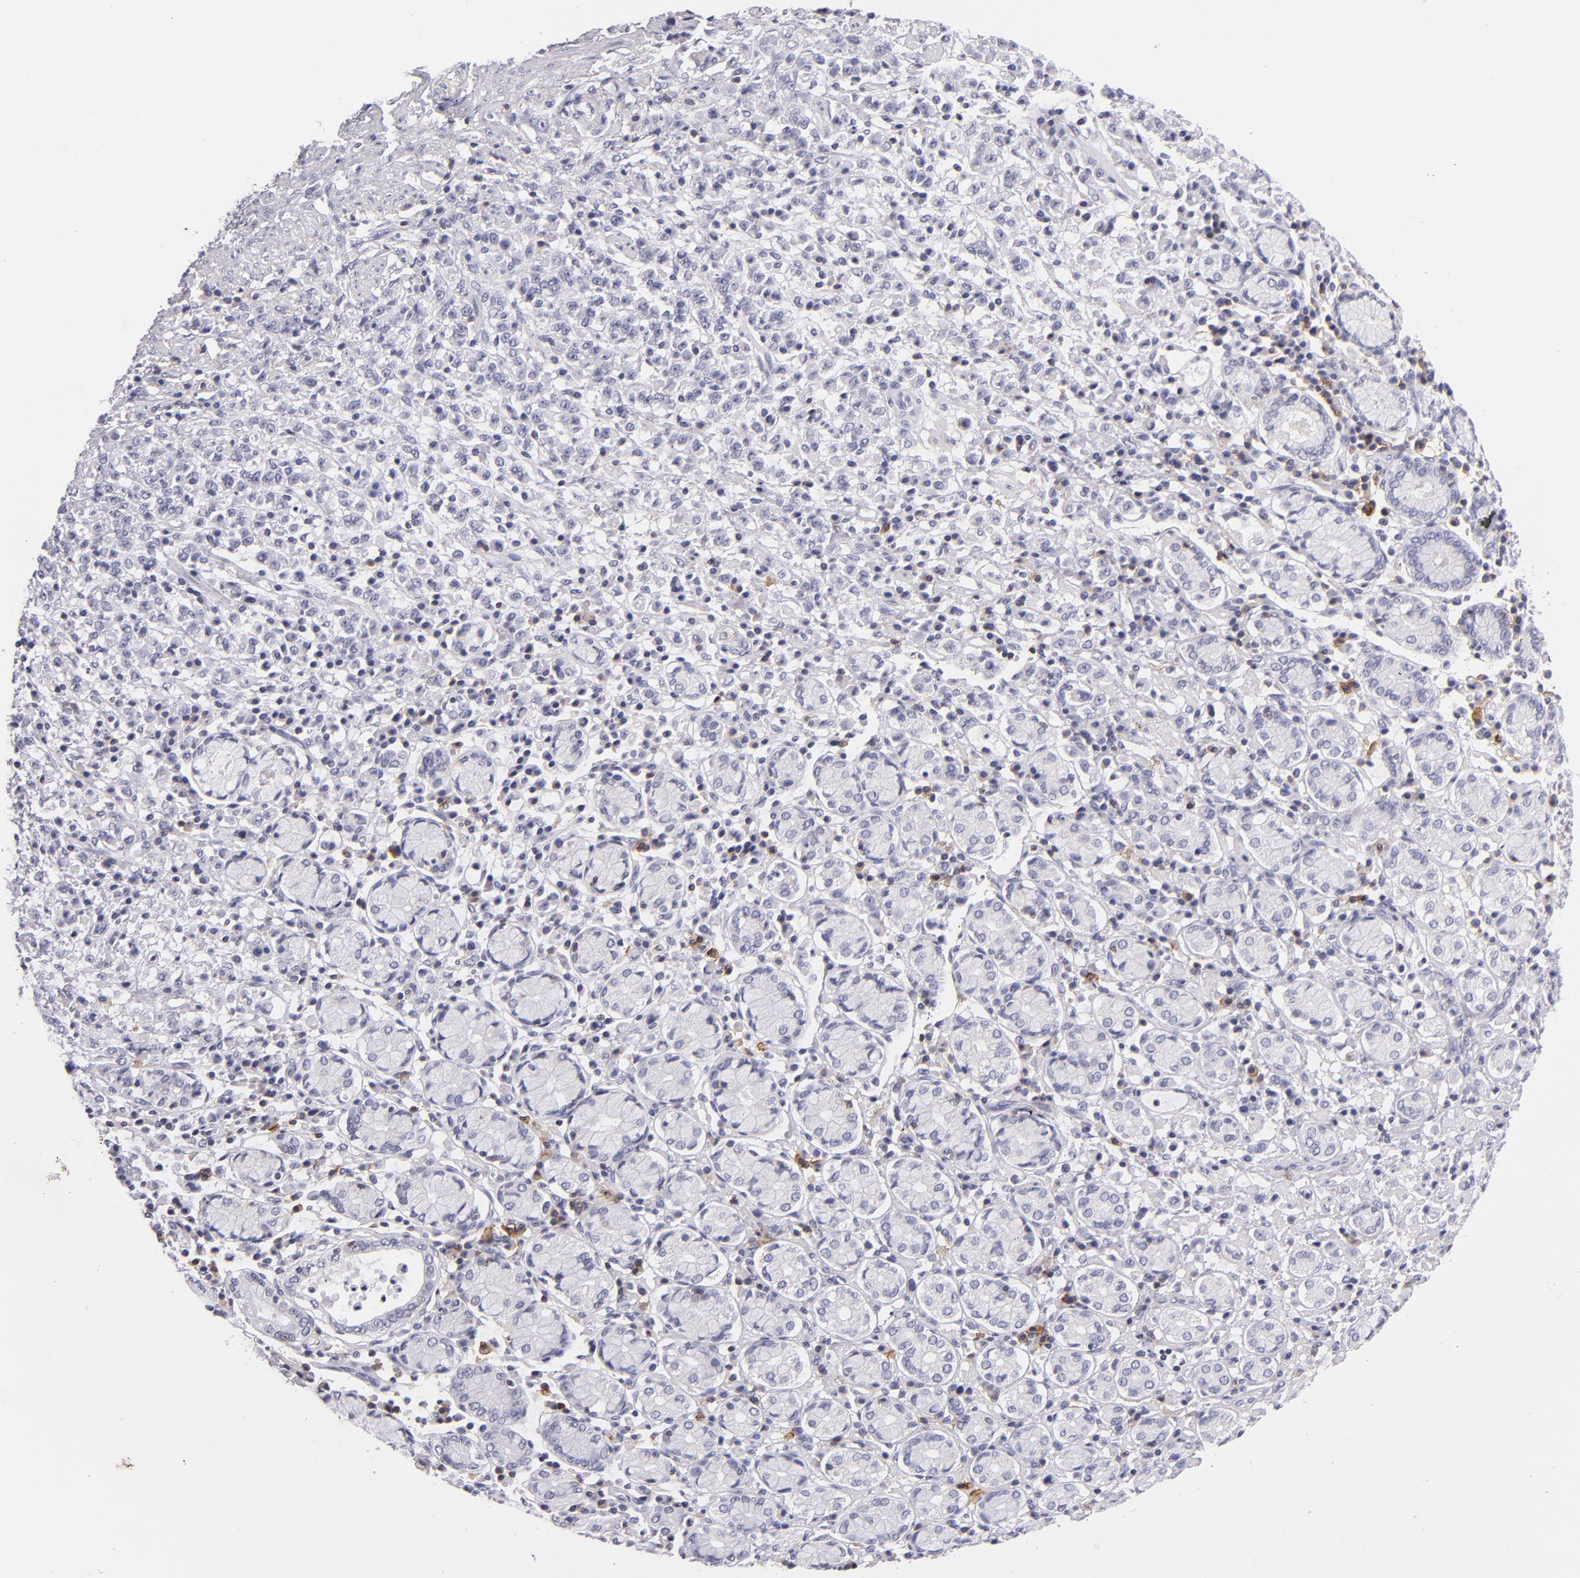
{"staining": {"intensity": "negative", "quantity": "none", "location": "none"}, "tissue": "stomach cancer", "cell_type": "Tumor cells", "image_type": "cancer", "snomed": [{"axis": "morphology", "description": "Adenocarcinoma, NOS"}, {"axis": "topography", "description": "Stomach, lower"}], "caption": "This is a image of IHC staining of stomach cancer (adenocarcinoma), which shows no expression in tumor cells.", "gene": "CD48", "patient": {"sex": "male", "age": 88}}